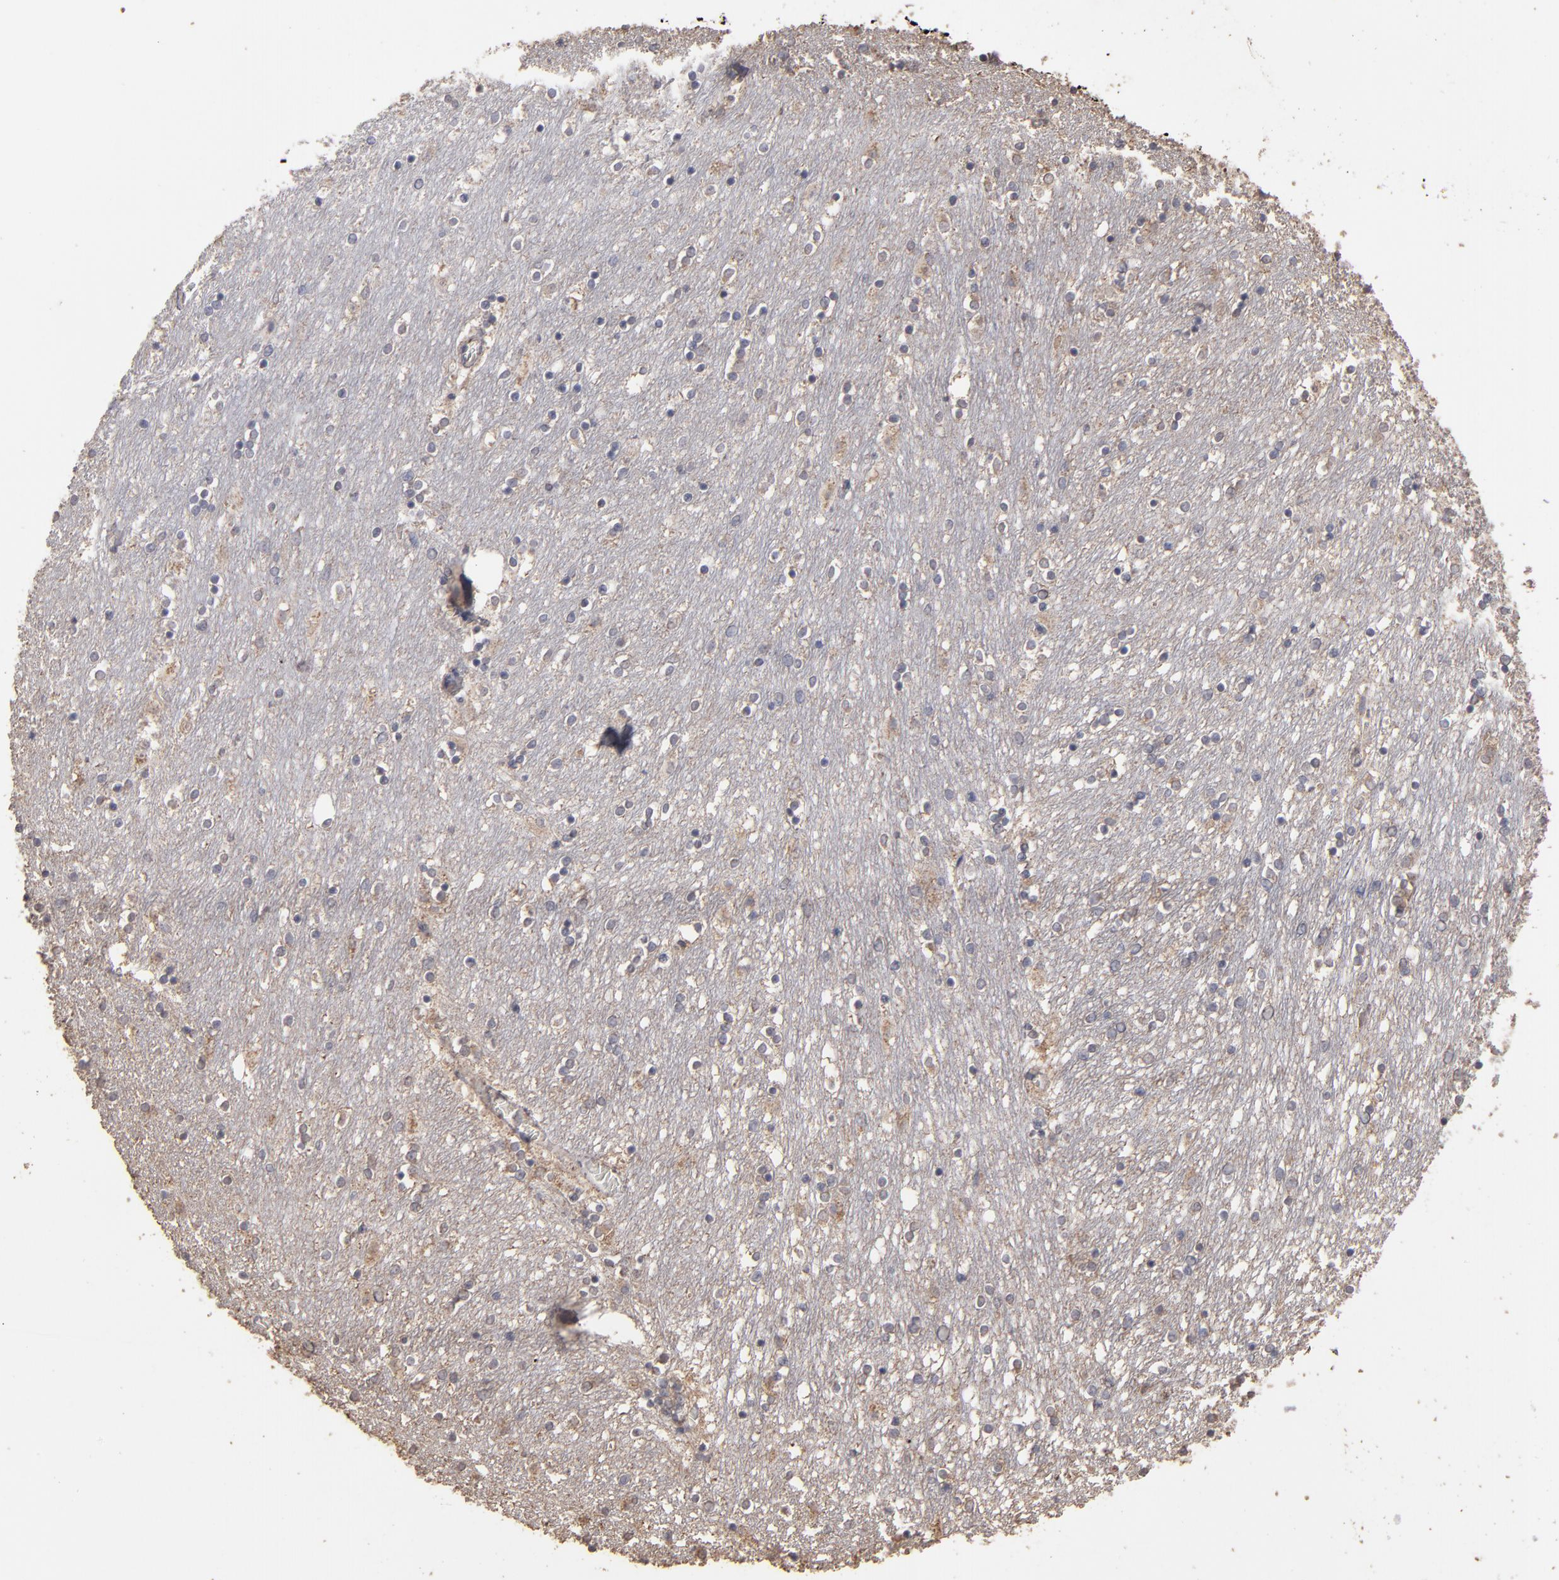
{"staining": {"intensity": "weak", "quantity": "<25%", "location": "cytoplasmic/membranous"}, "tissue": "caudate", "cell_type": "Glial cells", "image_type": "normal", "snomed": [{"axis": "morphology", "description": "Normal tissue, NOS"}, {"axis": "topography", "description": "Lateral ventricle wall"}], "caption": "High magnification brightfield microscopy of benign caudate stained with DAB (3,3'-diaminobenzidine) (brown) and counterstained with hematoxylin (blue): glial cells show no significant expression.", "gene": "MMP2", "patient": {"sex": "female", "age": 54}}